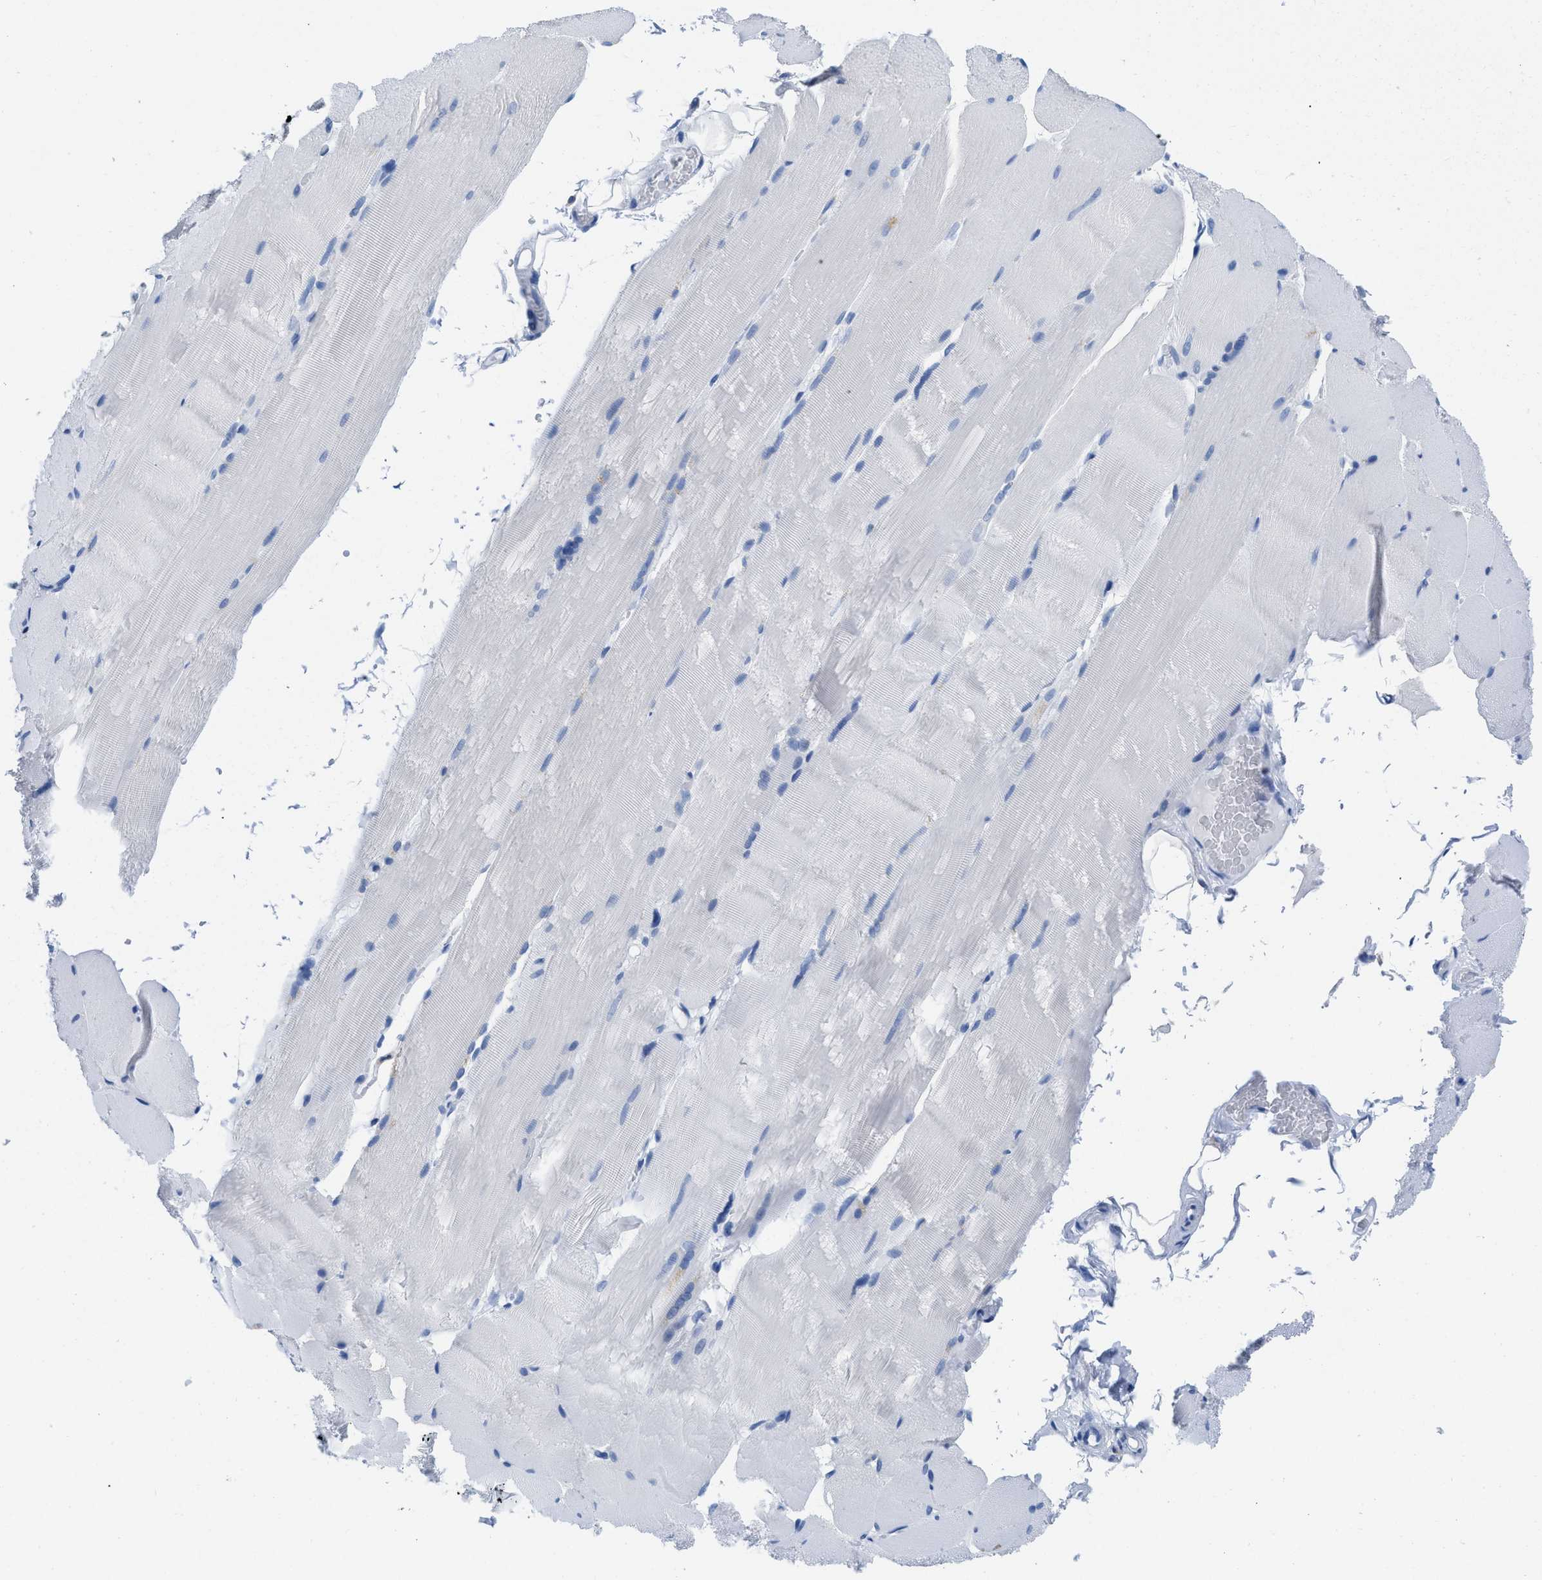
{"staining": {"intensity": "negative", "quantity": "none", "location": "none"}, "tissue": "skeletal muscle", "cell_type": "Myocytes", "image_type": "normal", "snomed": [{"axis": "morphology", "description": "Normal tissue, NOS"}, {"axis": "topography", "description": "Skin"}, {"axis": "topography", "description": "Skeletal muscle"}], "caption": "Protein analysis of benign skeletal muscle exhibits no significant expression in myocytes.", "gene": "CR1", "patient": {"sex": "male", "age": 83}}